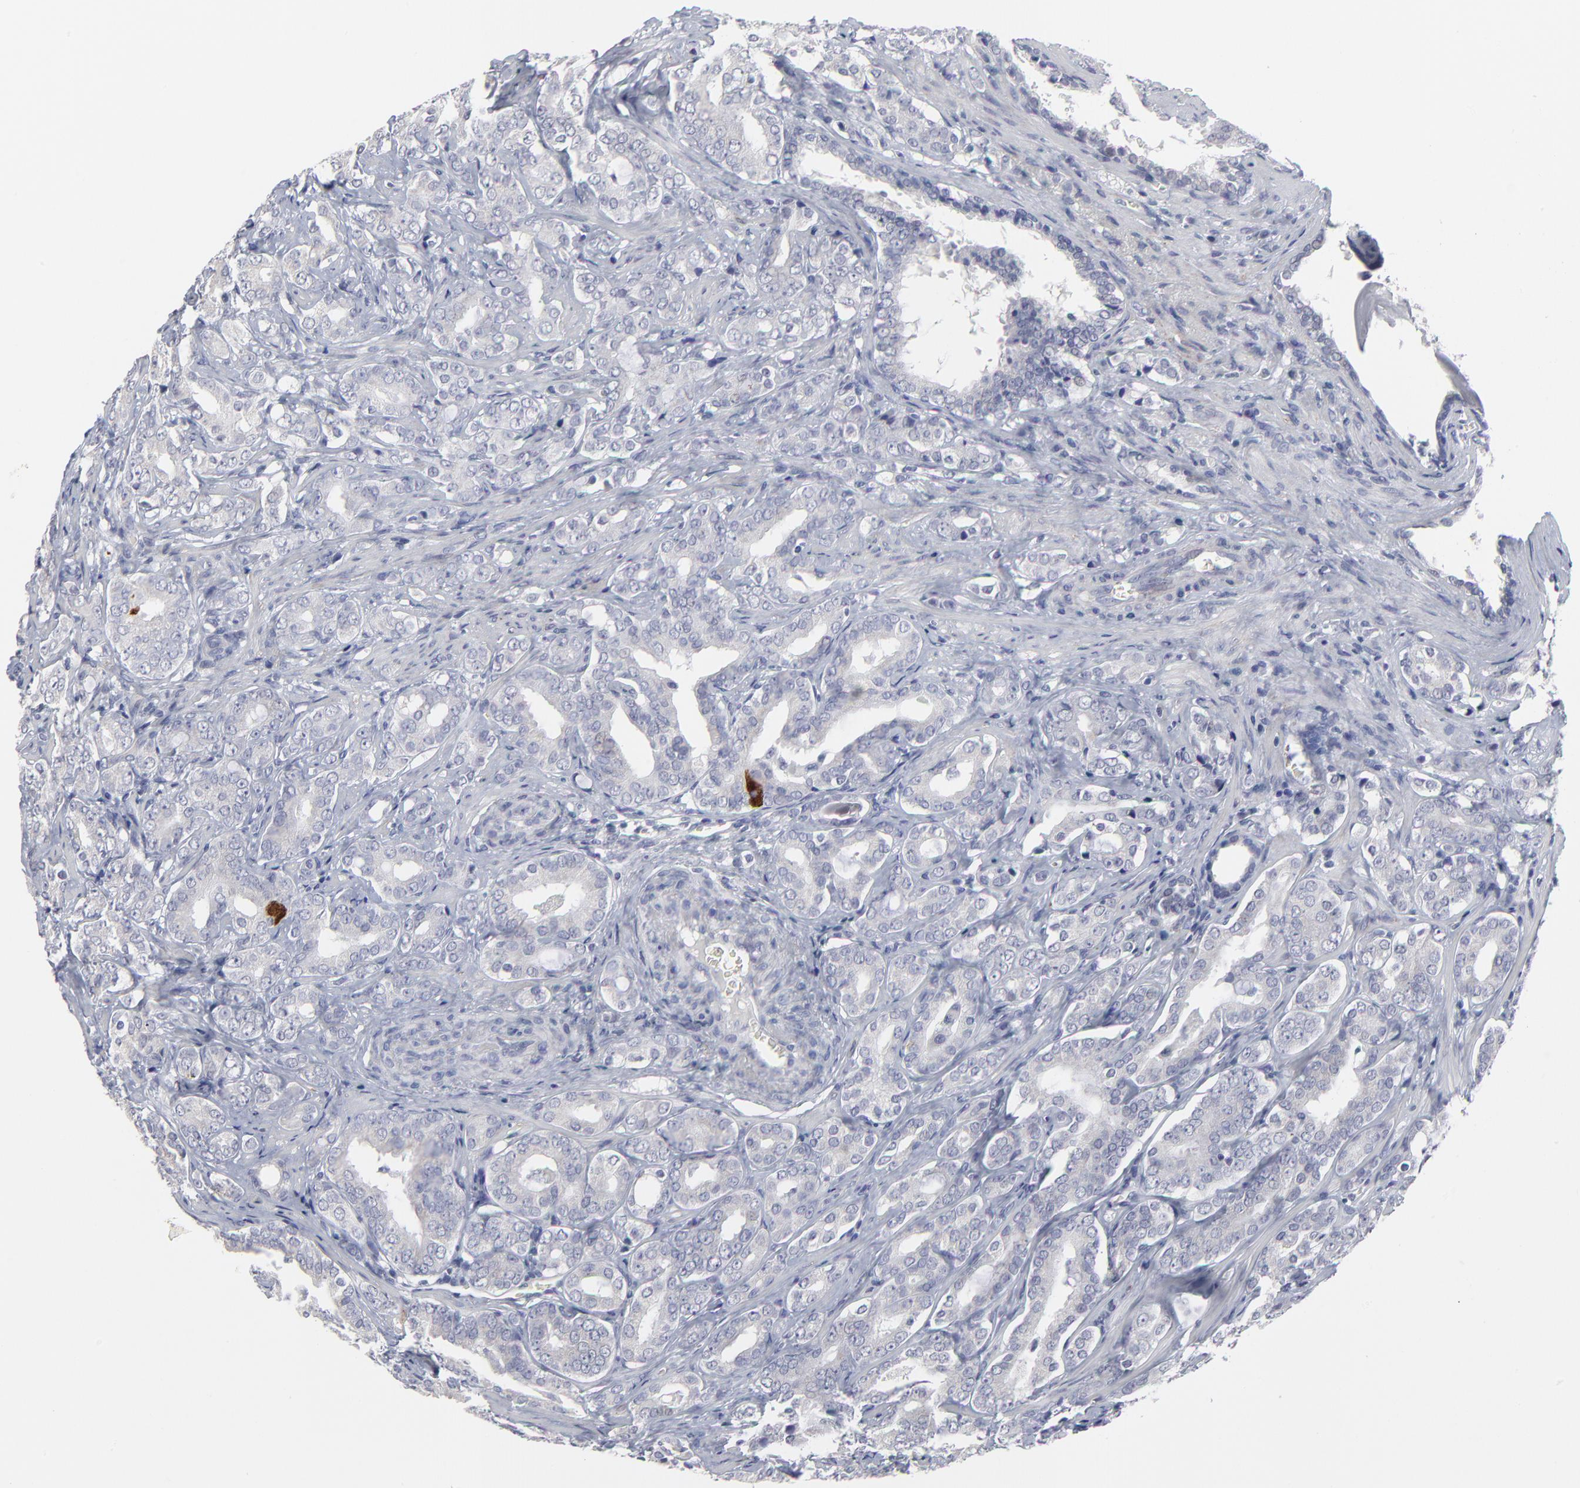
{"staining": {"intensity": "moderate", "quantity": "<25%", "location": "cytoplasmic/membranous"}, "tissue": "prostate cancer", "cell_type": "Tumor cells", "image_type": "cancer", "snomed": [{"axis": "morphology", "description": "Adenocarcinoma, Low grade"}, {"axis": "topography", "description": "Prostate"}], "caption": "Protein staining of prostate cancer (low-grade adenocarcinoma) tissue displays moderate cytoplasmic/membranous expression in about <25% of tumor cells. (IHC, brightfield microscopy, high magnification).", "gene": "MAGEA10", "patient": {"sex": "male", "age": 59}}